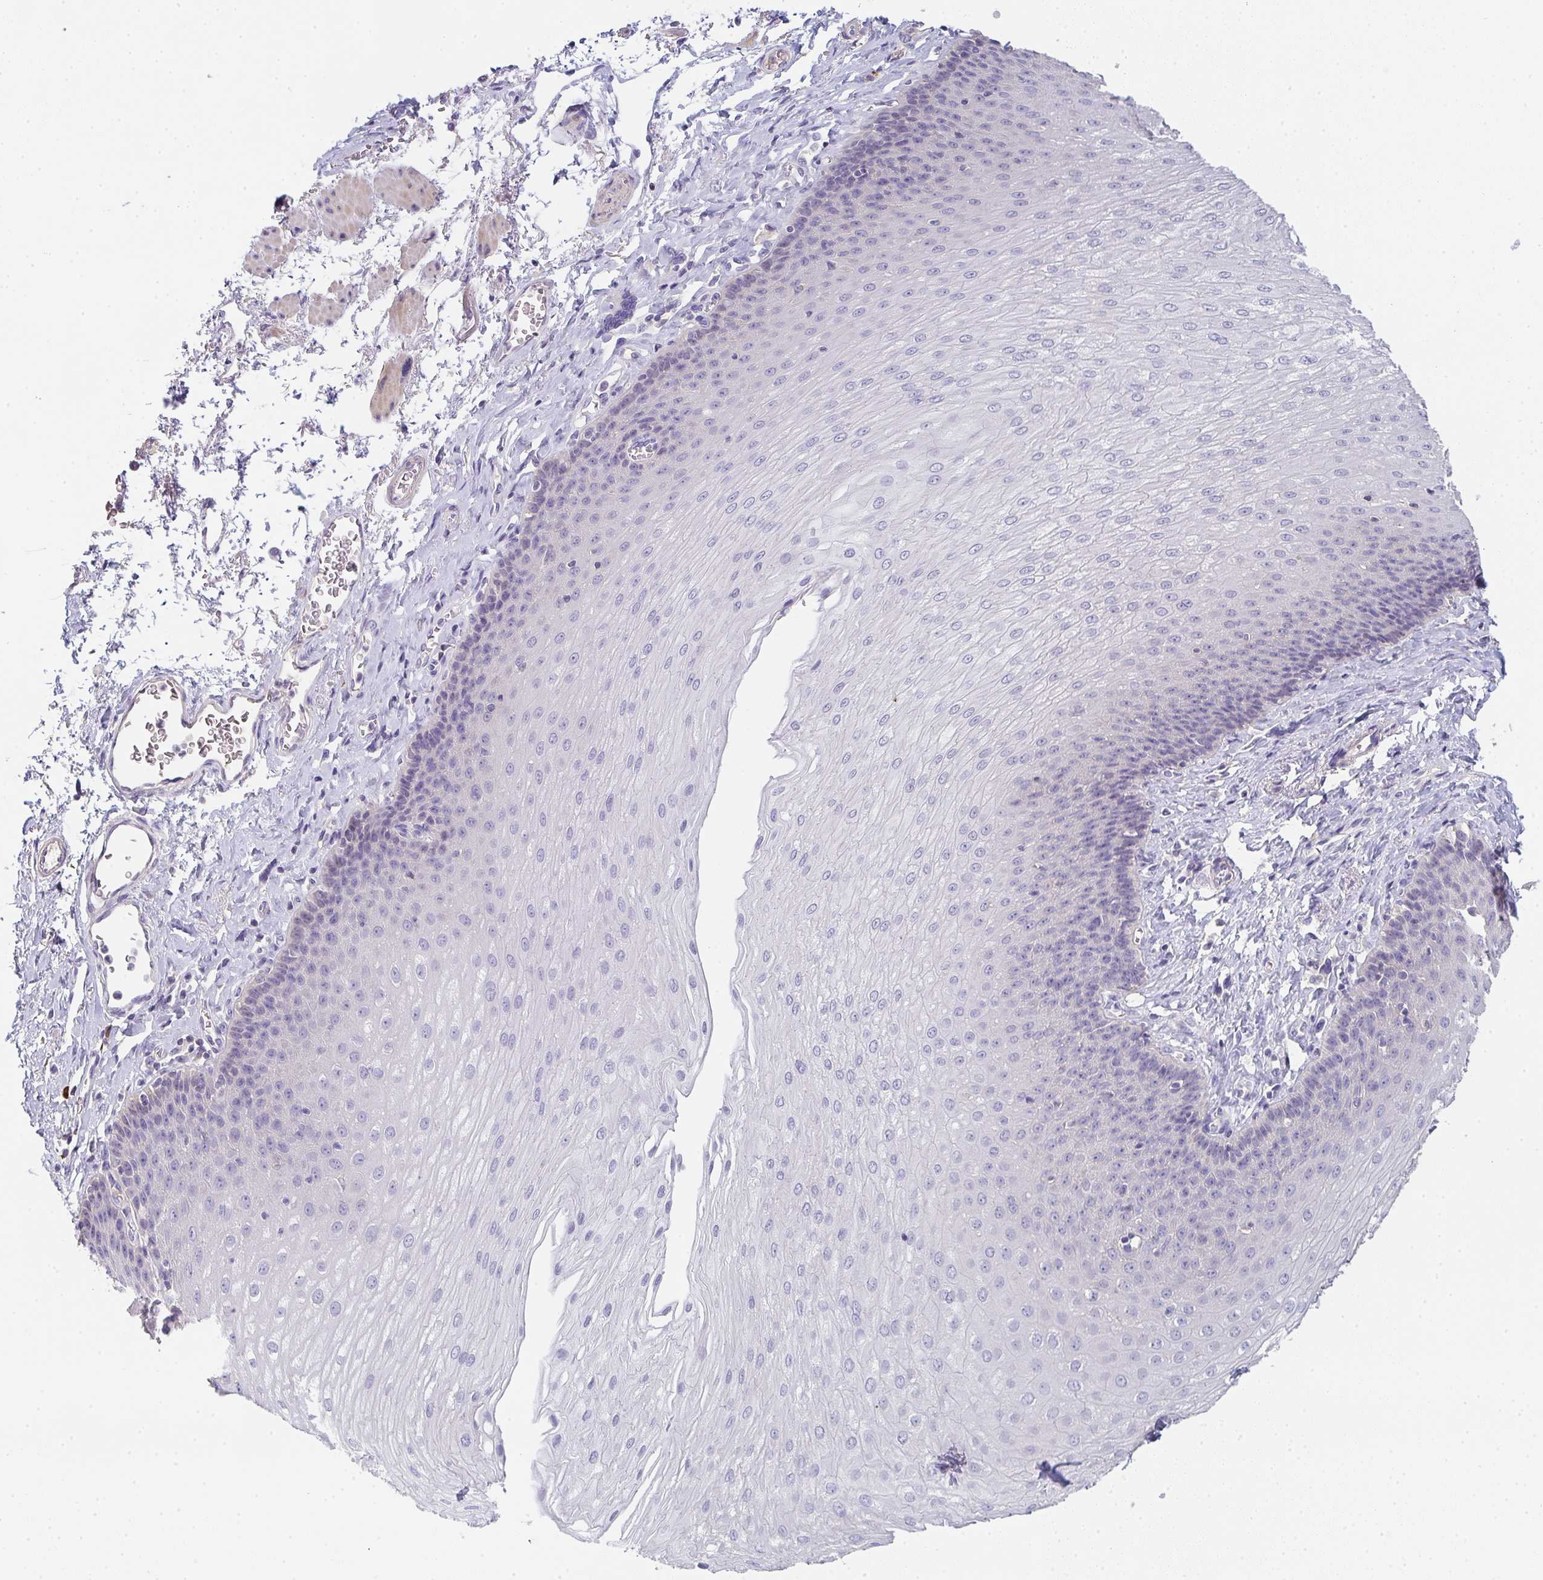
{"staining": {"intensity": "negative", "quantity": "none", "location": "none"}, "tissue": "esophagus", "cell_type": "Squamous epithelial cells", "image_type": "normal", "snomed": [{"axis": "morphology", "description": "Normal tissue, NOS"}, {"axis": "topography", "description": "Esophagus"}], "caption": "The image shows no significant positivity in squamous epithelial cells of esophagus.", "gene": "ZNF215", "patient": {"sex": "female", "age": 81}}